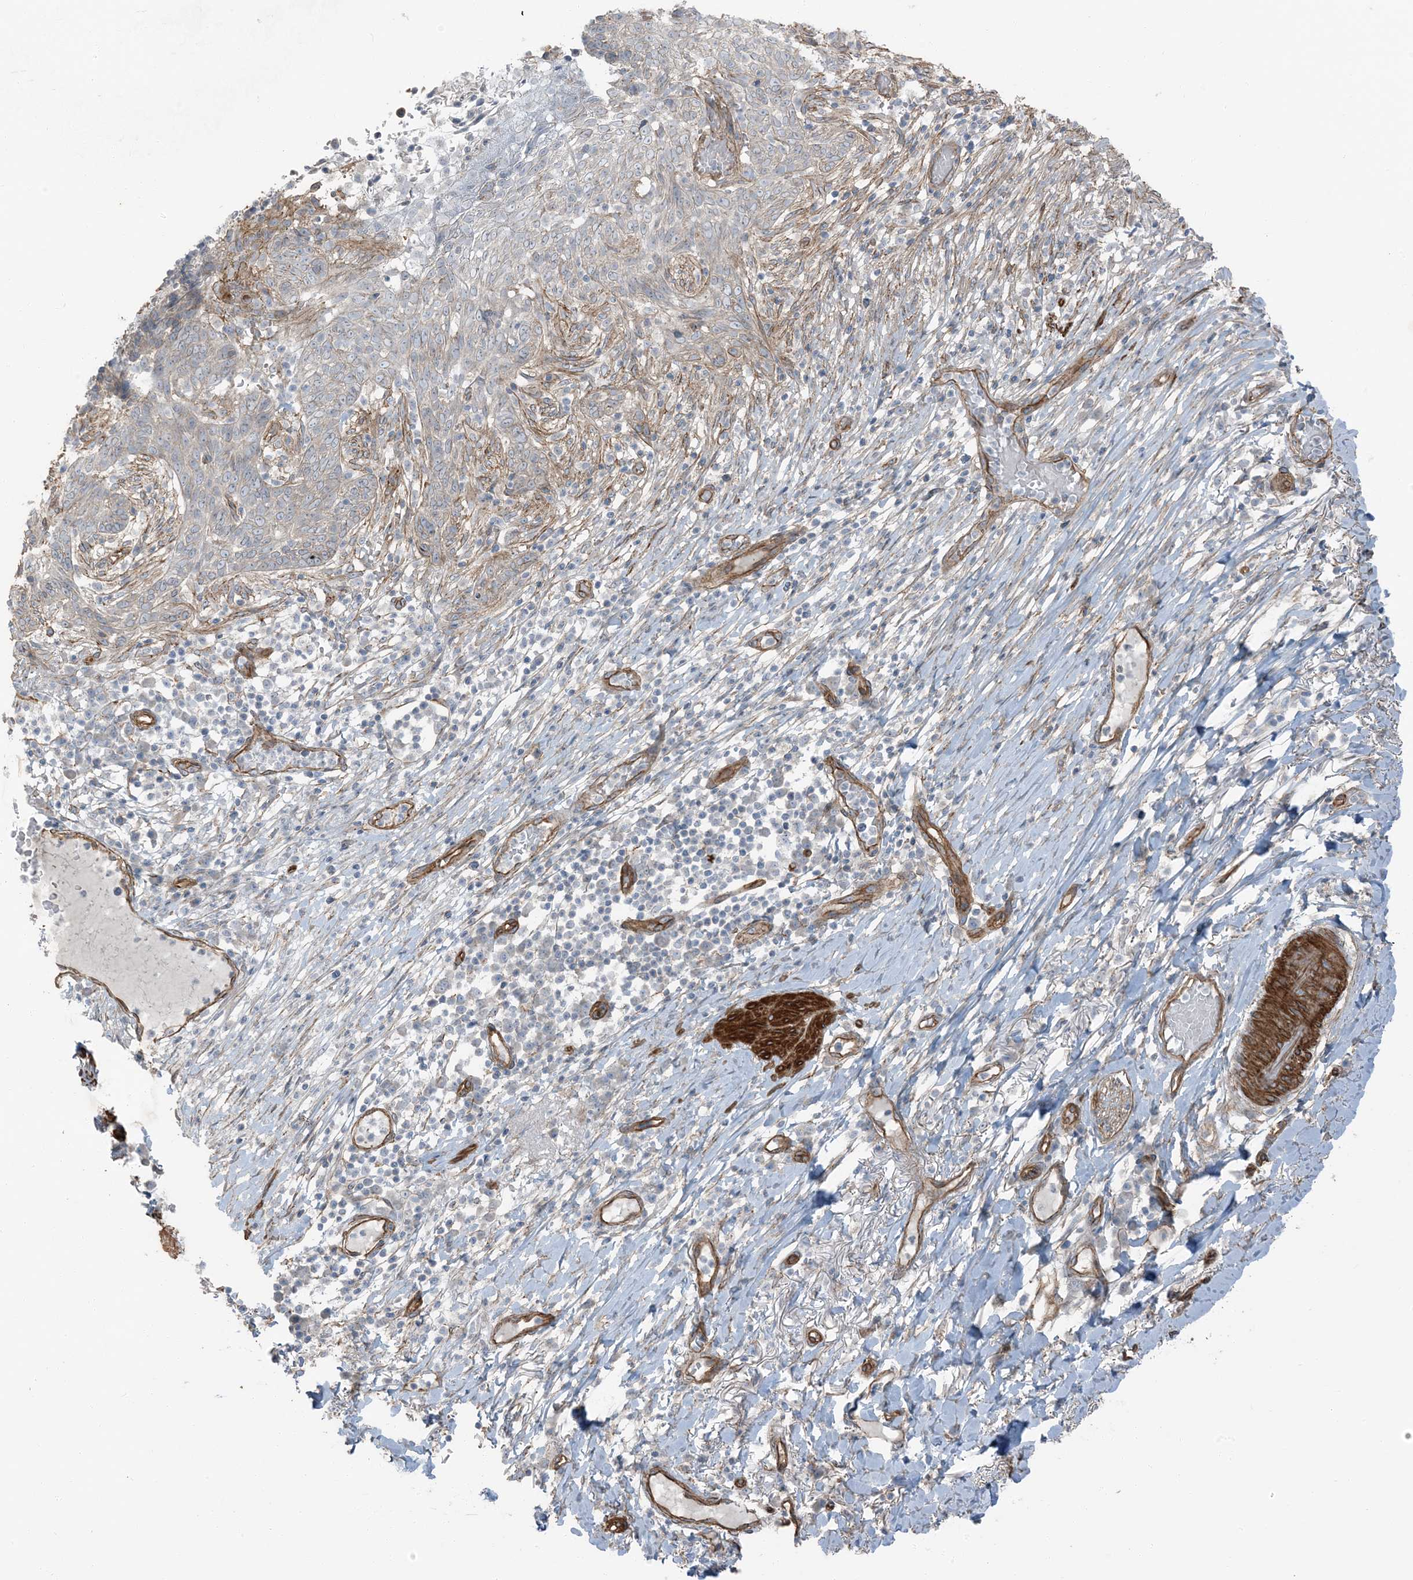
{"staining": {"intensity": "negative", "quantity": "none", "location": "none"}, "tissue": "skin cancer", "cell_type": "Tumor cells", "image_type": "cancer", "snomed": [{"axis": "morphology", "description": "Normal tissue, NOS"}, {"axis": "morphology", "description": "Basal cell carcinoma"}, {"axis": "topography", "description": "Skin"}], "caption": "This is an immunohistochemistry image of basal cell carcinoma (skin). There is no staining in tumor cells.", "gene": "ZFP90", "patient": {"sex": "male", "age": 64}}